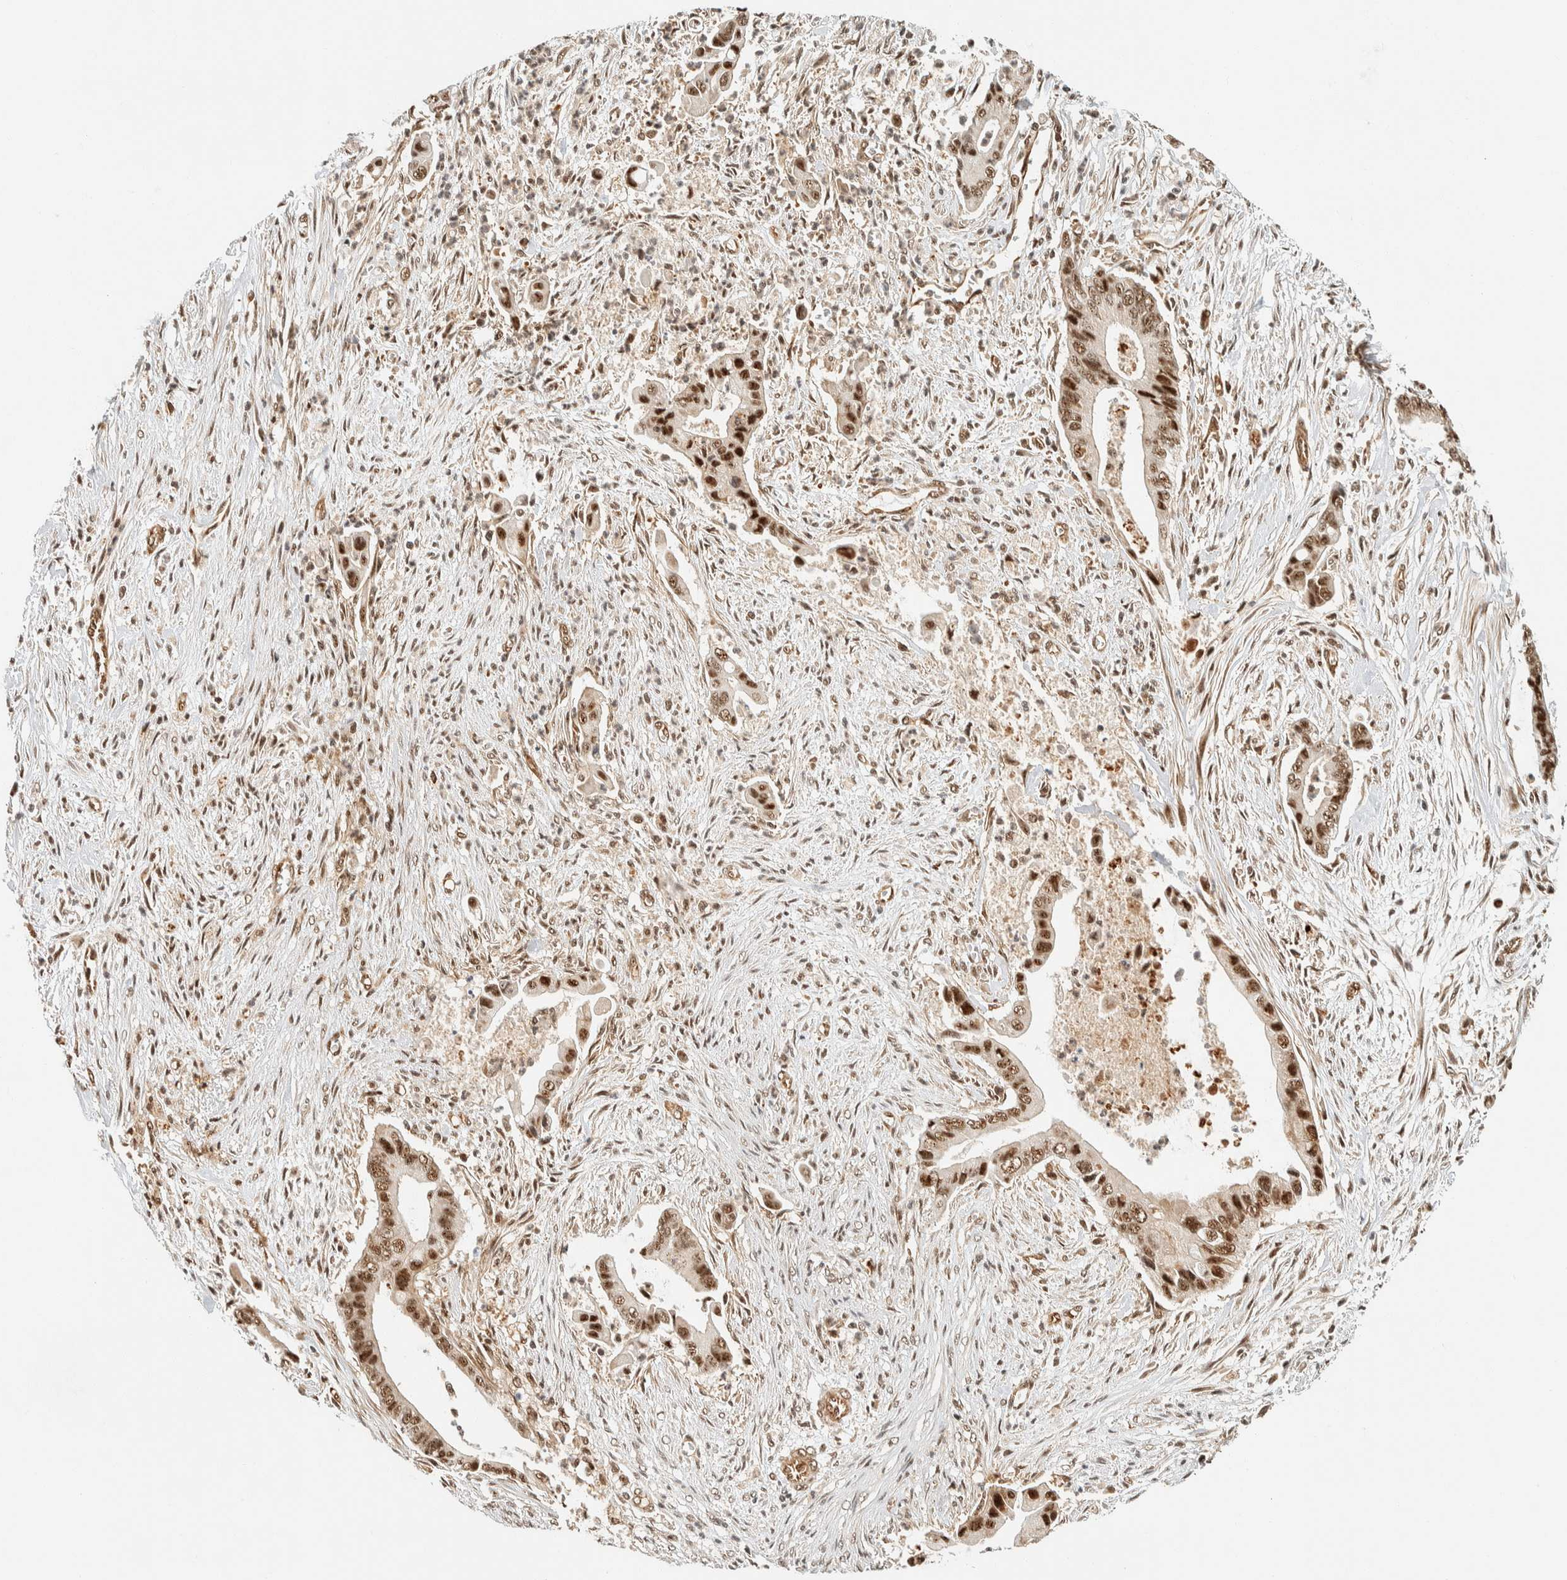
{"staining": {"intensity": "strong", "quantity": ">75%", "location": "nuclear"}, "tissue": "liver cancer", "cell_type": "Tumor cells", "image_type": "cancer", "snomed": [{"axis": "morphology", "description": "Cholangiocarcinoma"}, {"axis": "topography", "description": "Liver"}], "caption": "Brown immunohistochemical staining in liver cholangiocarcinoma reveals strong nuclear positivity in about >75% of tumor cells.", "gene": "SIK1", "patient": {"sex": "female", "age": 55}}